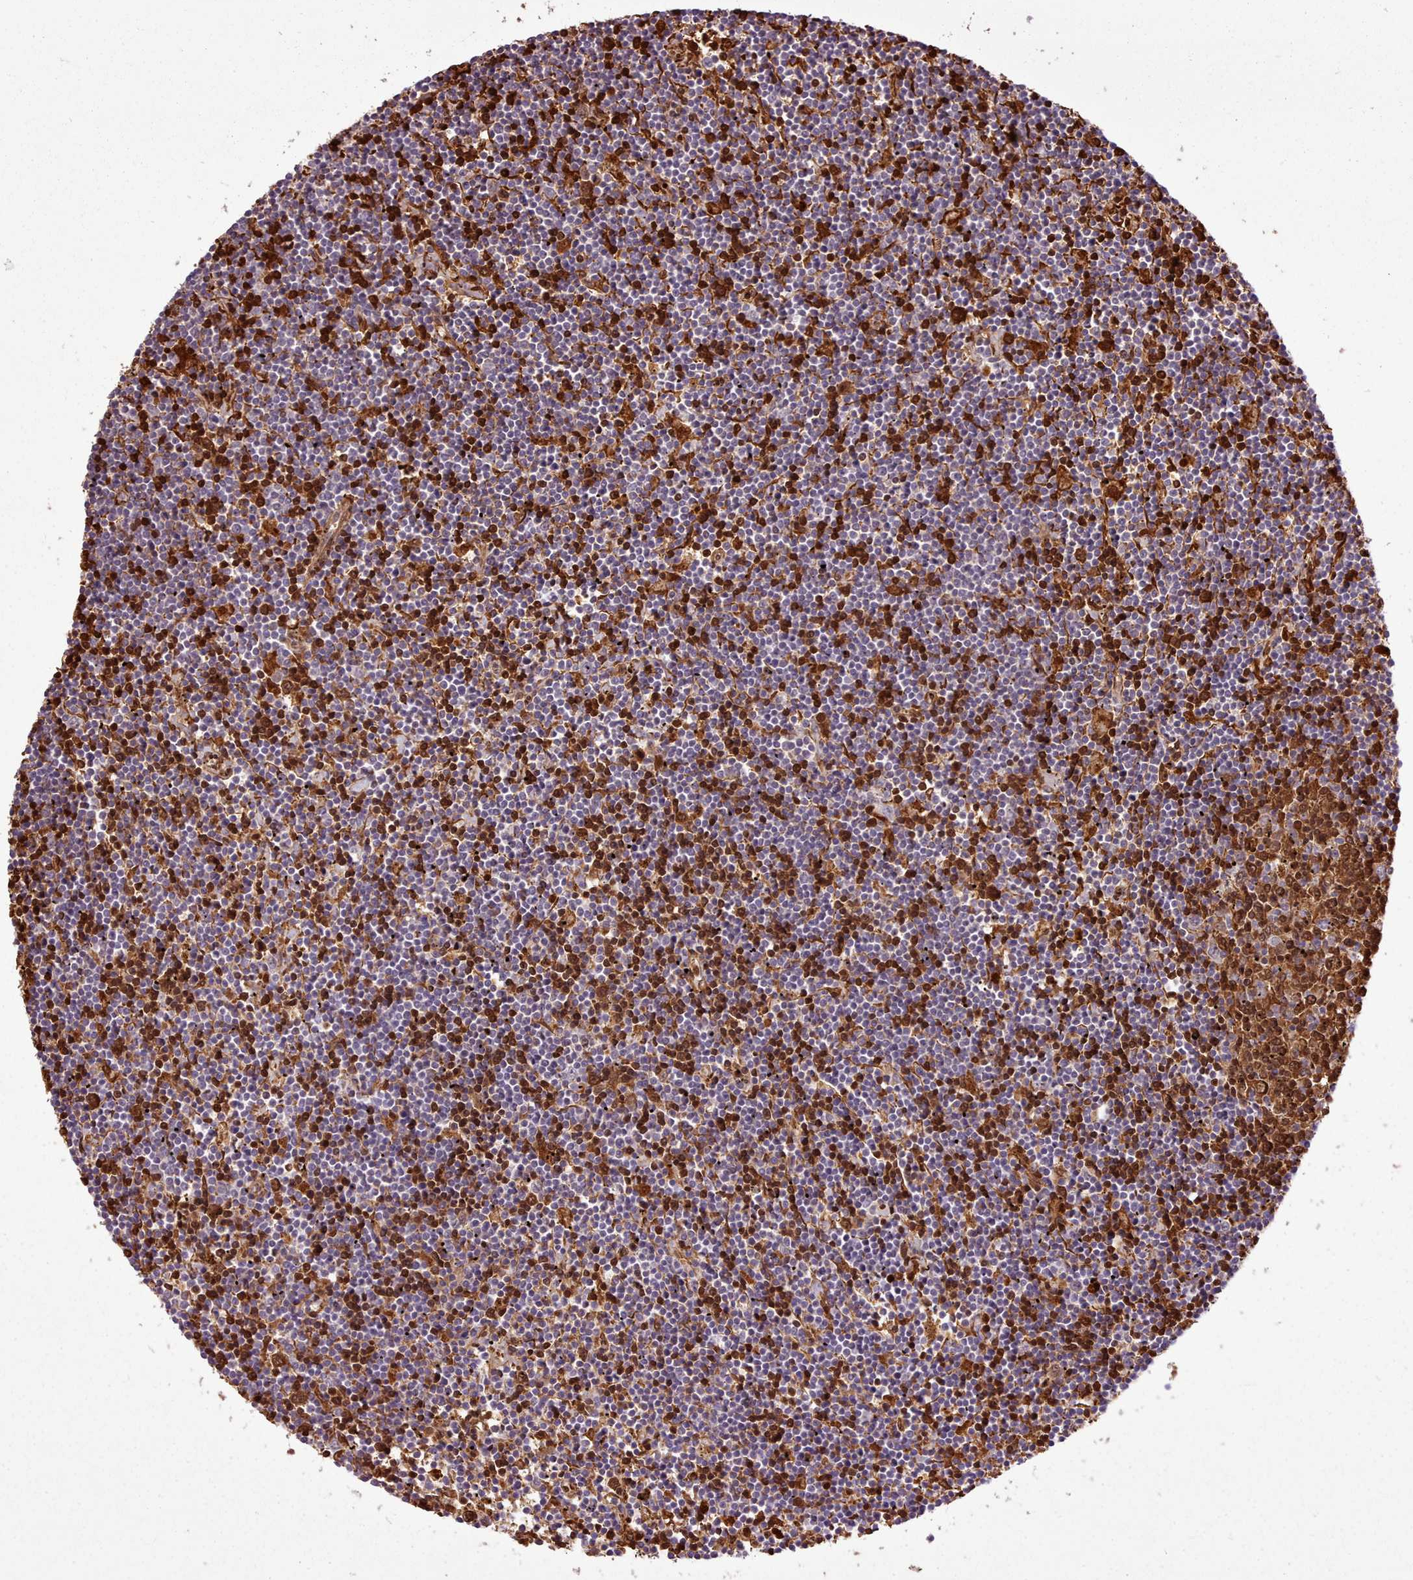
{"staining": {"intensity": "negative", "quantity": "none", "location": "none"}, "tissue": "lymphoma", "cell_type": "Tumor cells", "image_type": "cancer", "snomed": [{"axis": "morphology", "description": "Malignant lymphoma, non-Hodgkin's type, Low grade"}, {"axis": "topography", "description": "Spleen"}], "caption": "There is no significant staining in tumor cells of malignant lymphoma, non-Hodgkin's type (low-grade). (Stains: DAB (3,3'-diaminobenzidine) immunohistochemistry with hematoxylin counter stain, Microscopy: brightfield microscopy at high magnification).", "gene": "CABP1", "patient": {"sex": "male", "age": 76}}